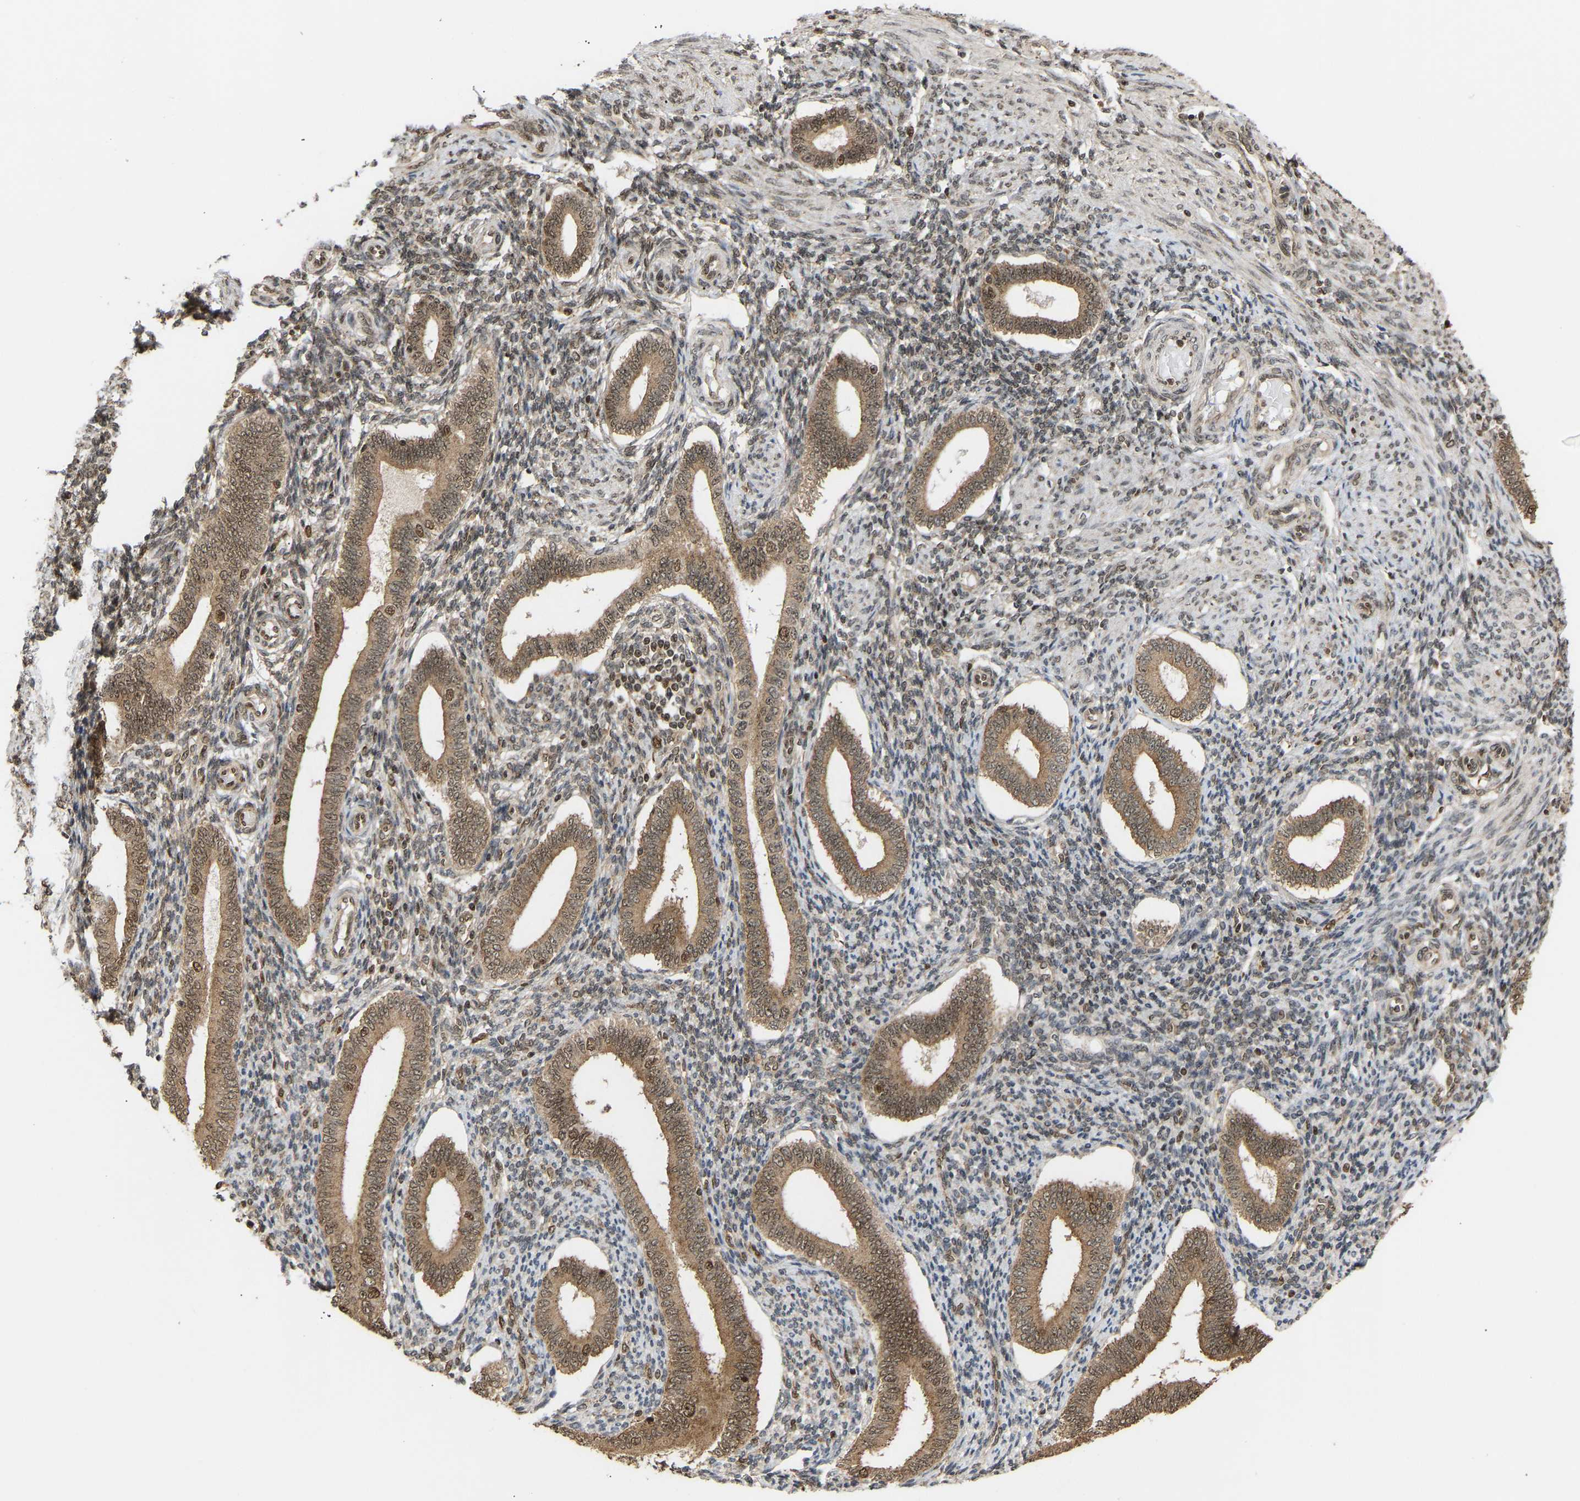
{"staining": {"intensity": "strong", "quantity": ">75%", "location": "nuclear"}, "tissue": "endometrium", "cell_type": "Cells in endometrial stroma", "image_type": "normal", "snomed": [{"axis": "morphology", "description": "Normal tissue, NOS"}, {"axis": "topography", "description": "Endometrium"}], "caption": "Endometrium was stained to show a protein in brown. There is high levels of strong nuclear positivity in approximately >75% of cells in endometrial stroma. The staining is performed using DAB brown chromogen to label protein expression. The nuclei are counter-stained blue using hematoxylin.", "gene": "ALYREF", "patient": {"sex": "female", "age": 42}}